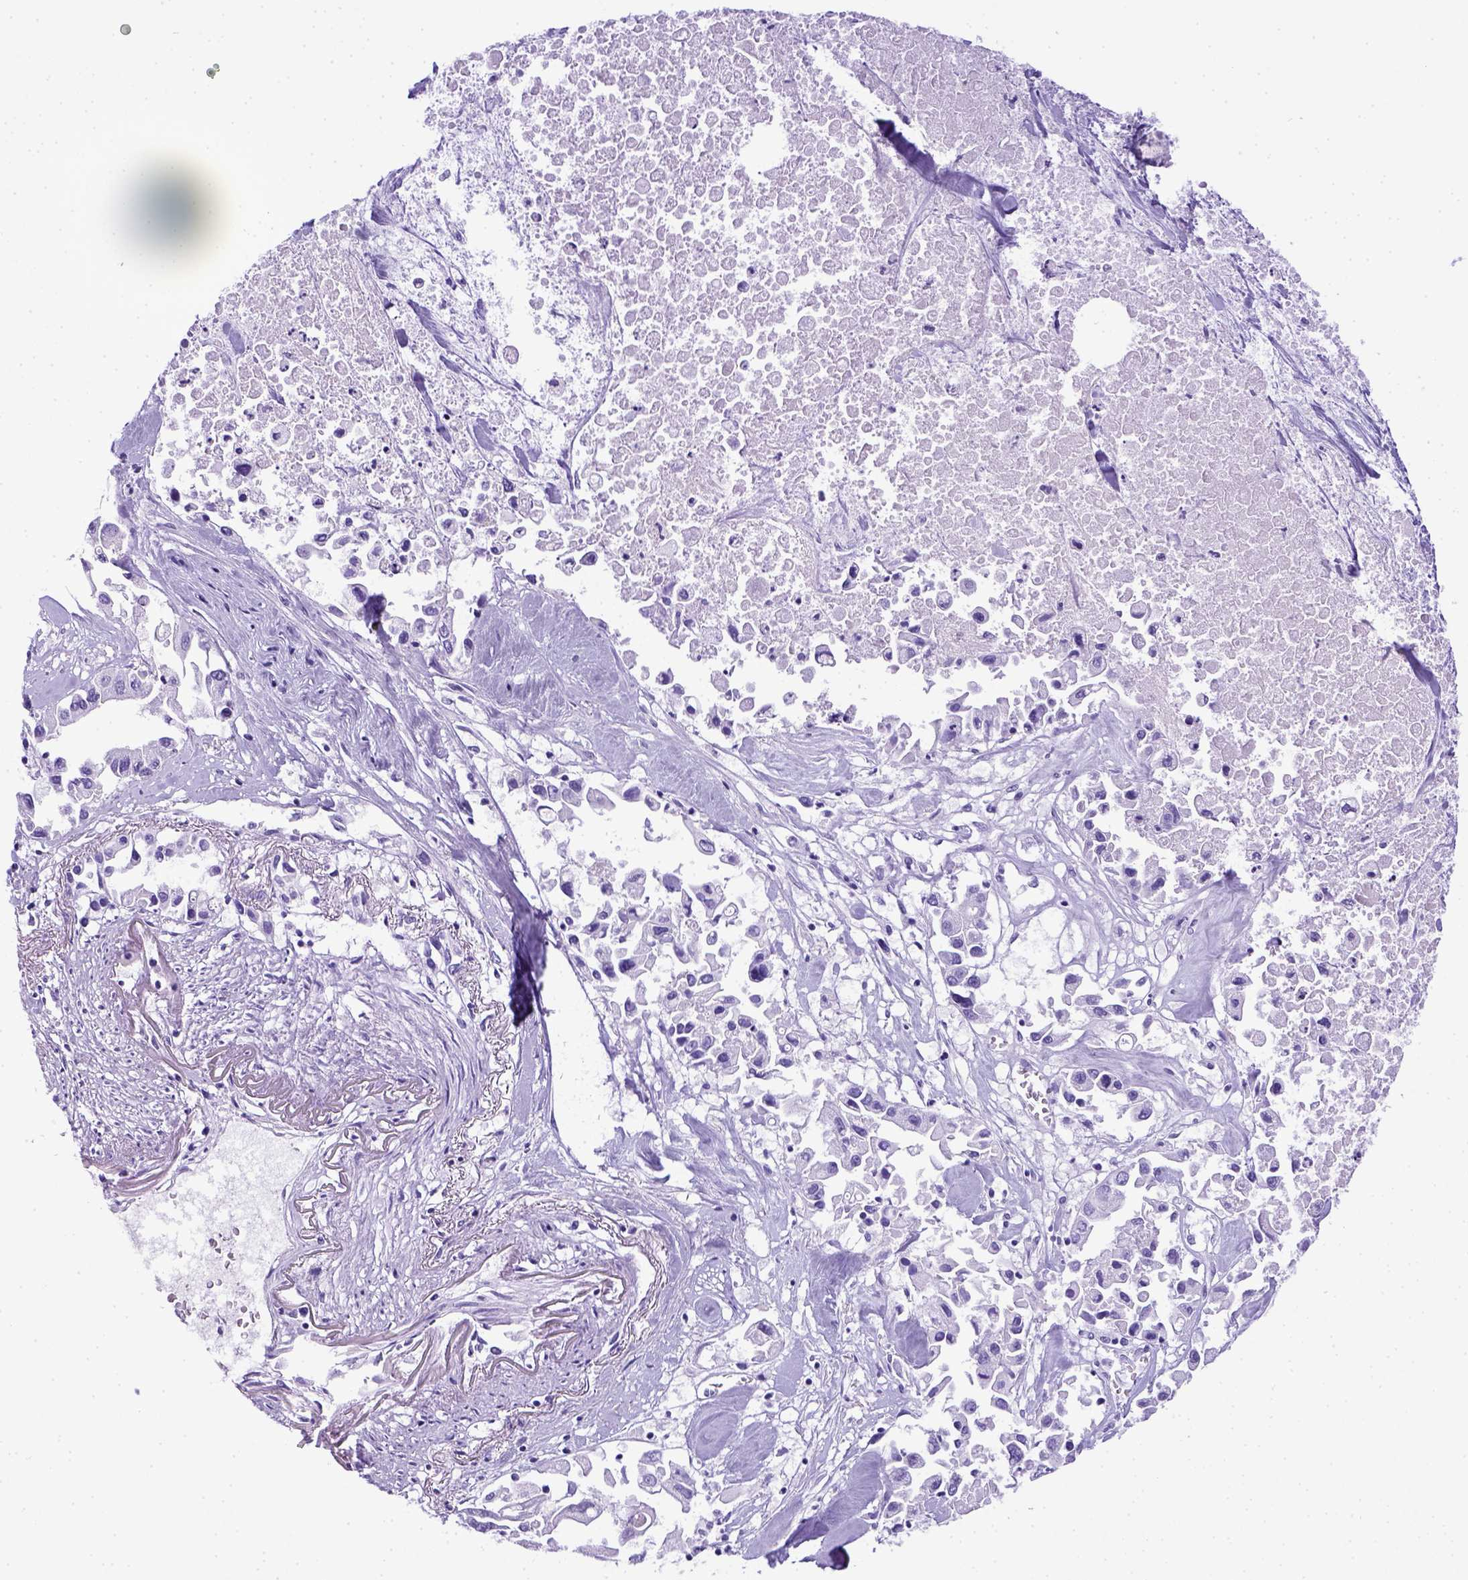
{"staining": {"intensity": "negative", "quantity": "none", "location": "none"}, "tissue": "pancreatic cancer", "cell_type": "Tumor cells", "image_type": "cancer", "snomed": [{"axis": "morphology", "description": "Adenocarcinoma, NOS"}, {"axis": "topography", "description": "Pancreas"}], "caption": "DAB immunohistochemical staining of pancreatic cancer exhibits no significant expression in tumor cells.", "gene": "ITIH4", "patient": {"sex": "female", "age": 83}}